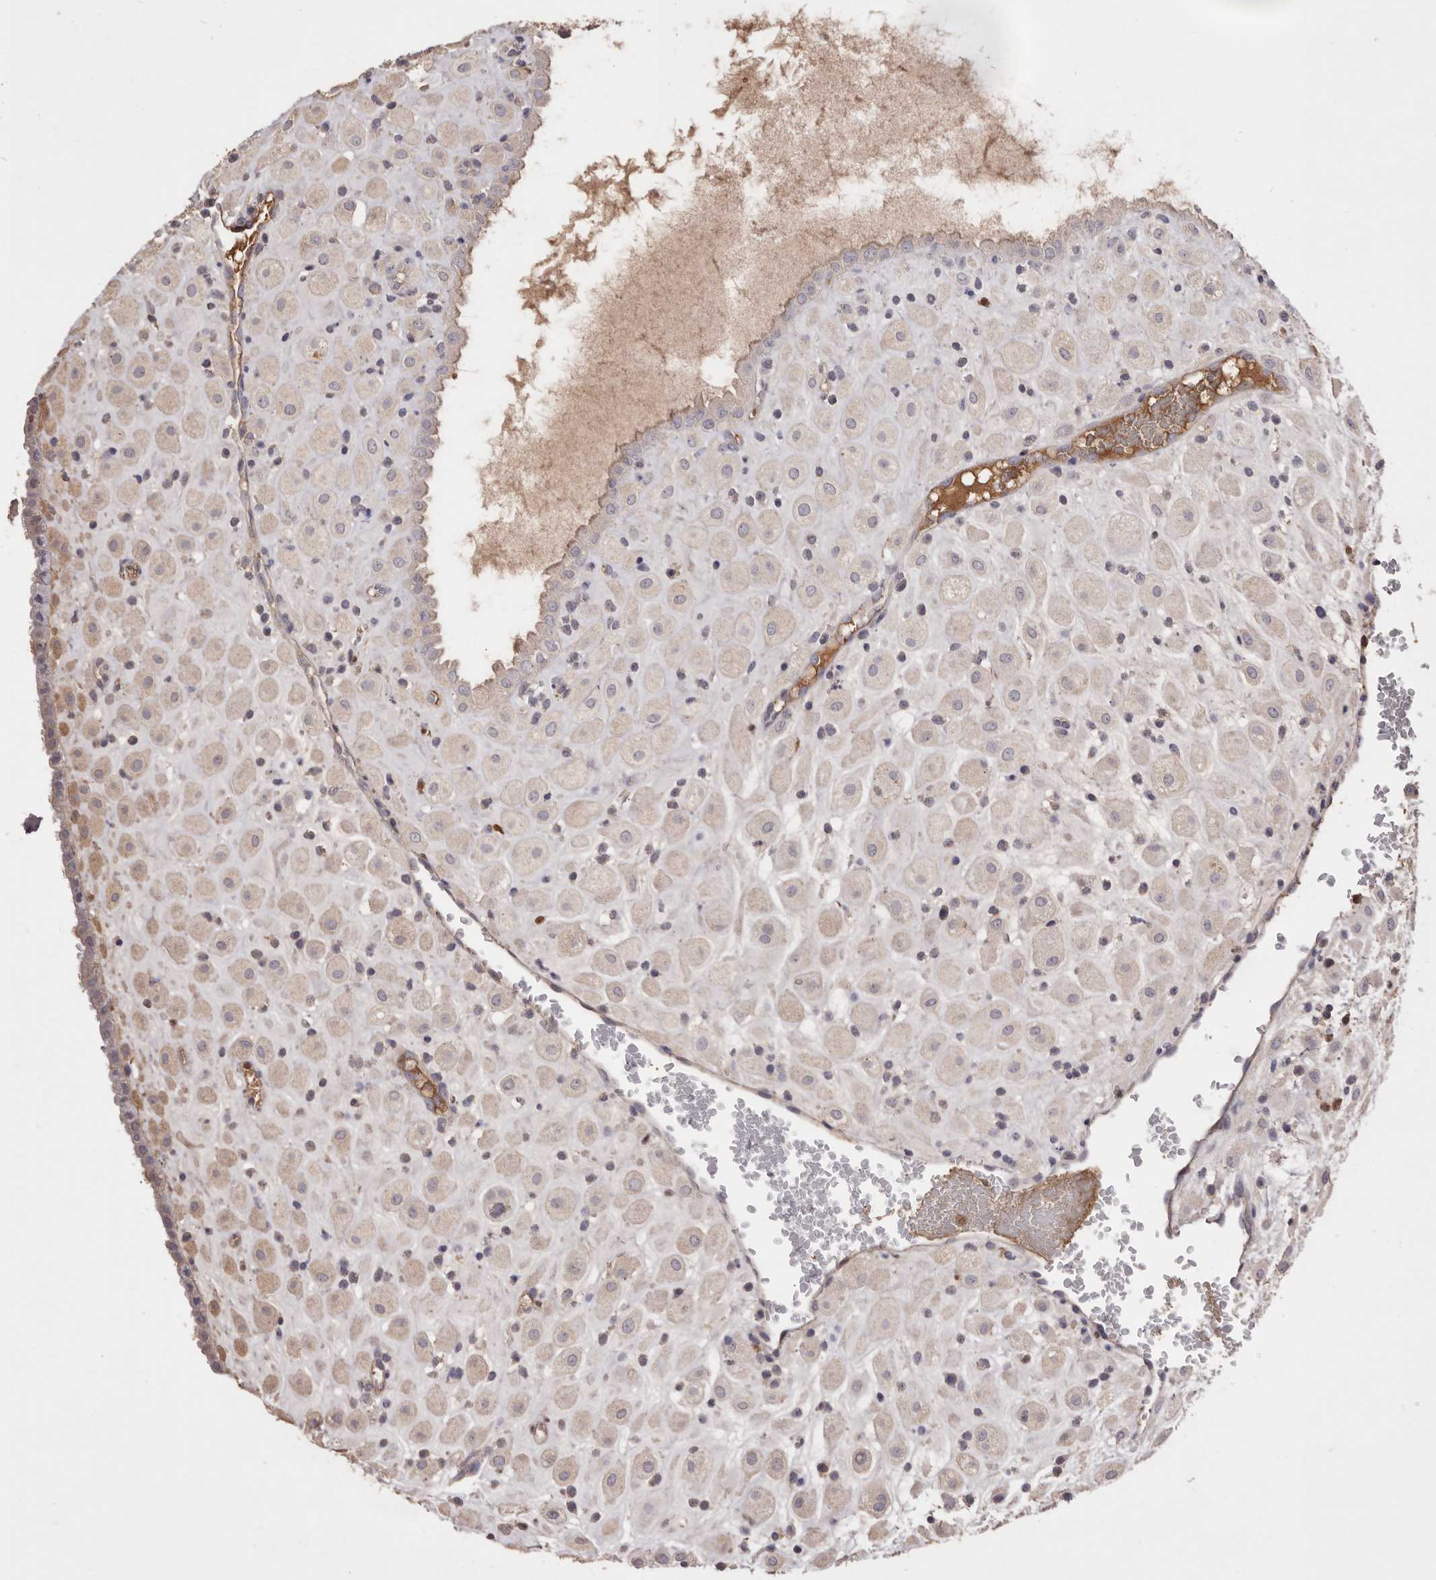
{"staining": {"intensity": "weak", "quantity": "<25%", "location": "cytoplasmic/membranous"}, "tissue": "placenta", "cell_type": "Decidual cells", "image_type": "normal", "snomed": [{"axis": "morphology", "description": "Normal tissue, NOS"}, {"axis": "topography", "description": "Placenta"}], "caption": "The image shows no staining of decidual cells in normal placenta. (Stains: DAB (3,3'-diaminobenzidine) immunohistochemistry with hematoxylin counter stain, Microscopy: brightfield microscopy at high magnification).", "gene": "HCAR2", "patient": {"sex": "female", "age": 35}}